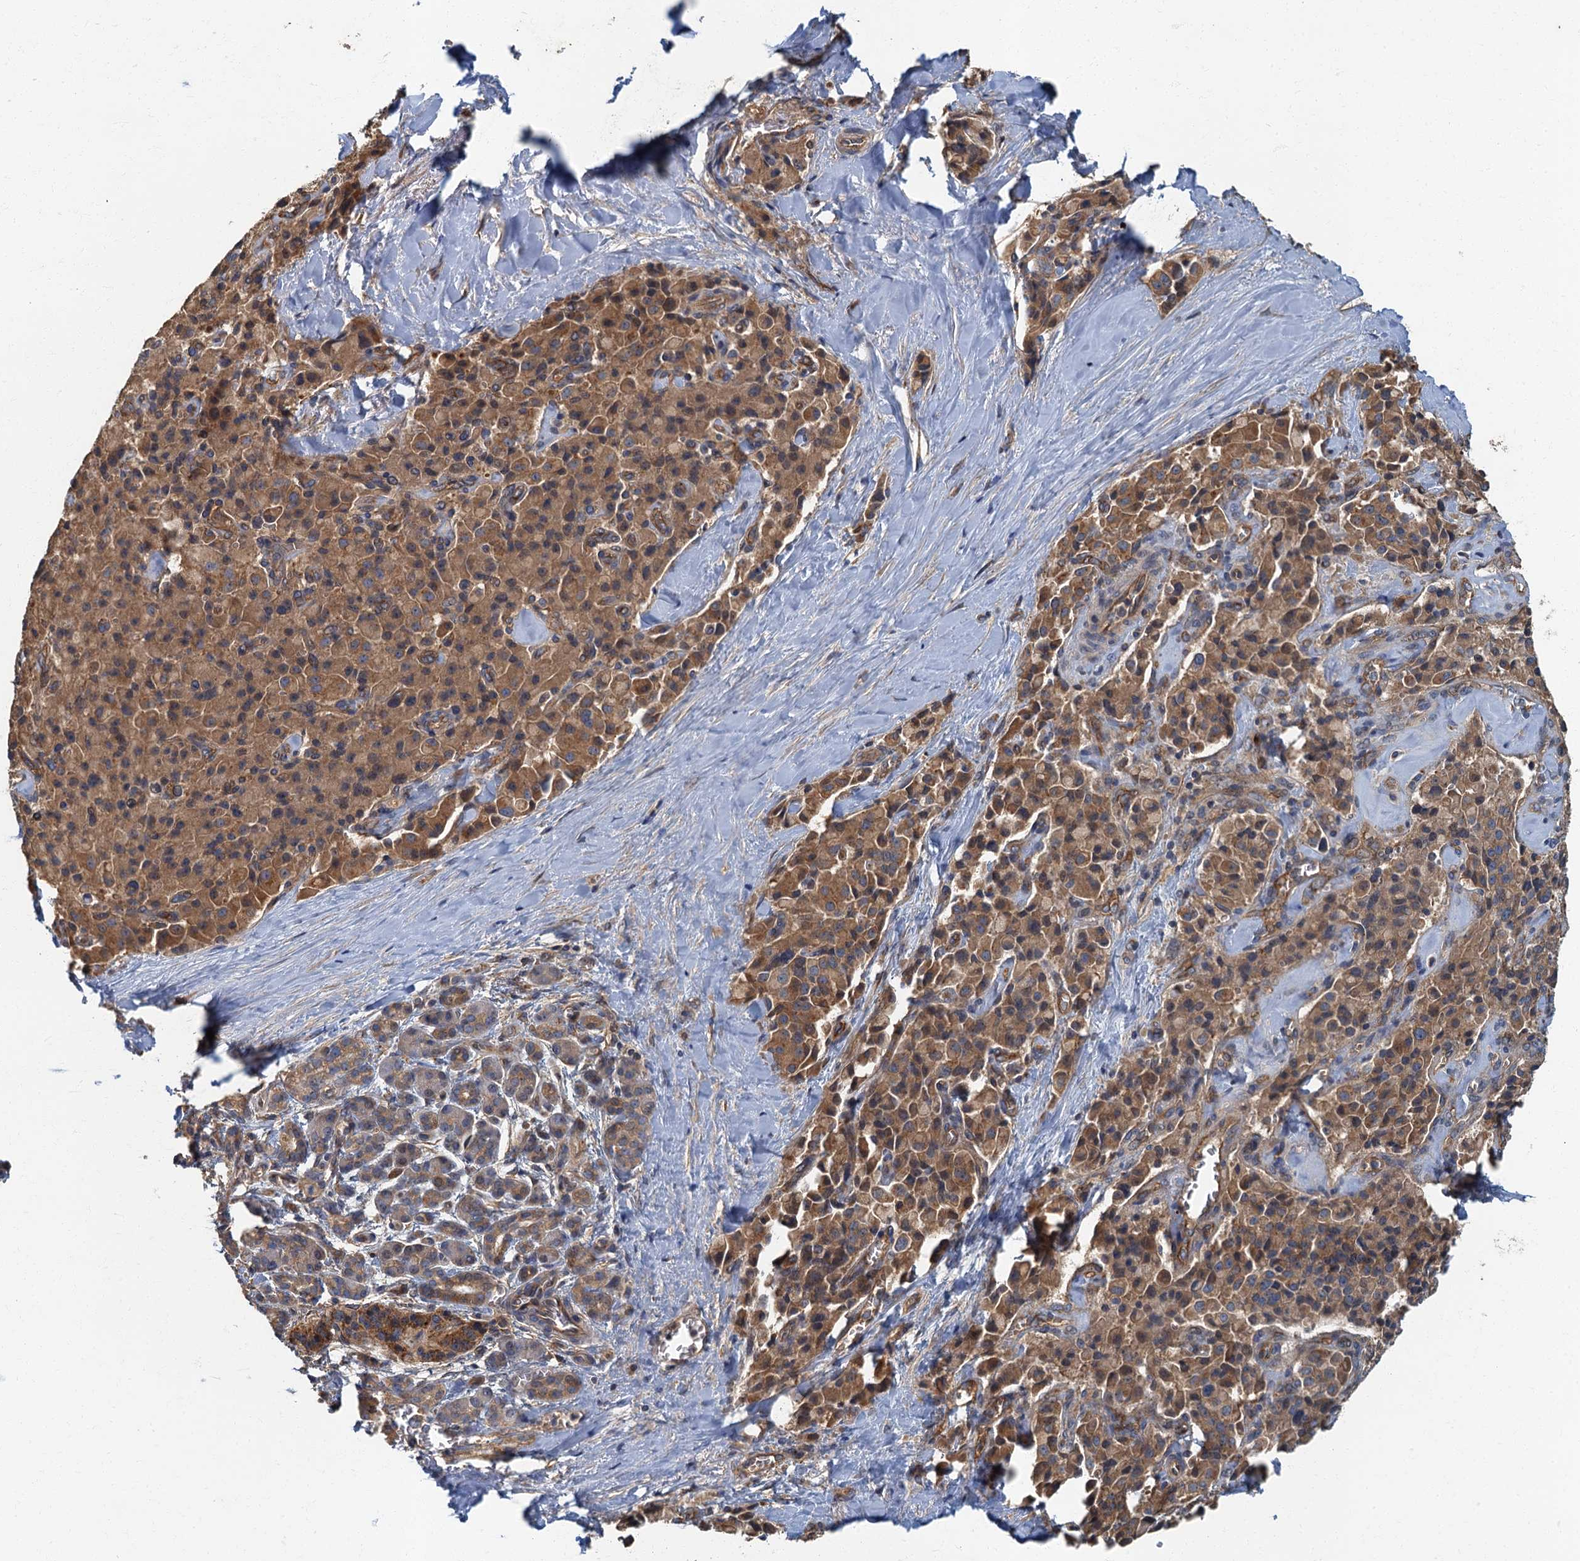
{"staining": {"intensity": "moderate", "quantity": ">75%", "location": "cytoplasmic/membranous"}, "tissue": "pancreatic cancer", "cell_type": "Tumor cells", "image_type": "cancer", "snomed": [{"axis": "morphology", "description": "Adenocarcinoma, NOS"}, {"axis": "topography", "description": "Pancreas"}], "caption": "Protein analysis of pancreatic cancer (adenocarcinoma) tissue shows moderate cytoplasmic/membranous positivity in approximately >75% of tumor cells. (DAB IHC with brightfield microscopy, high magnification).", "gene": "ARL11", "patient": {"sex": "male", "age": 65}}